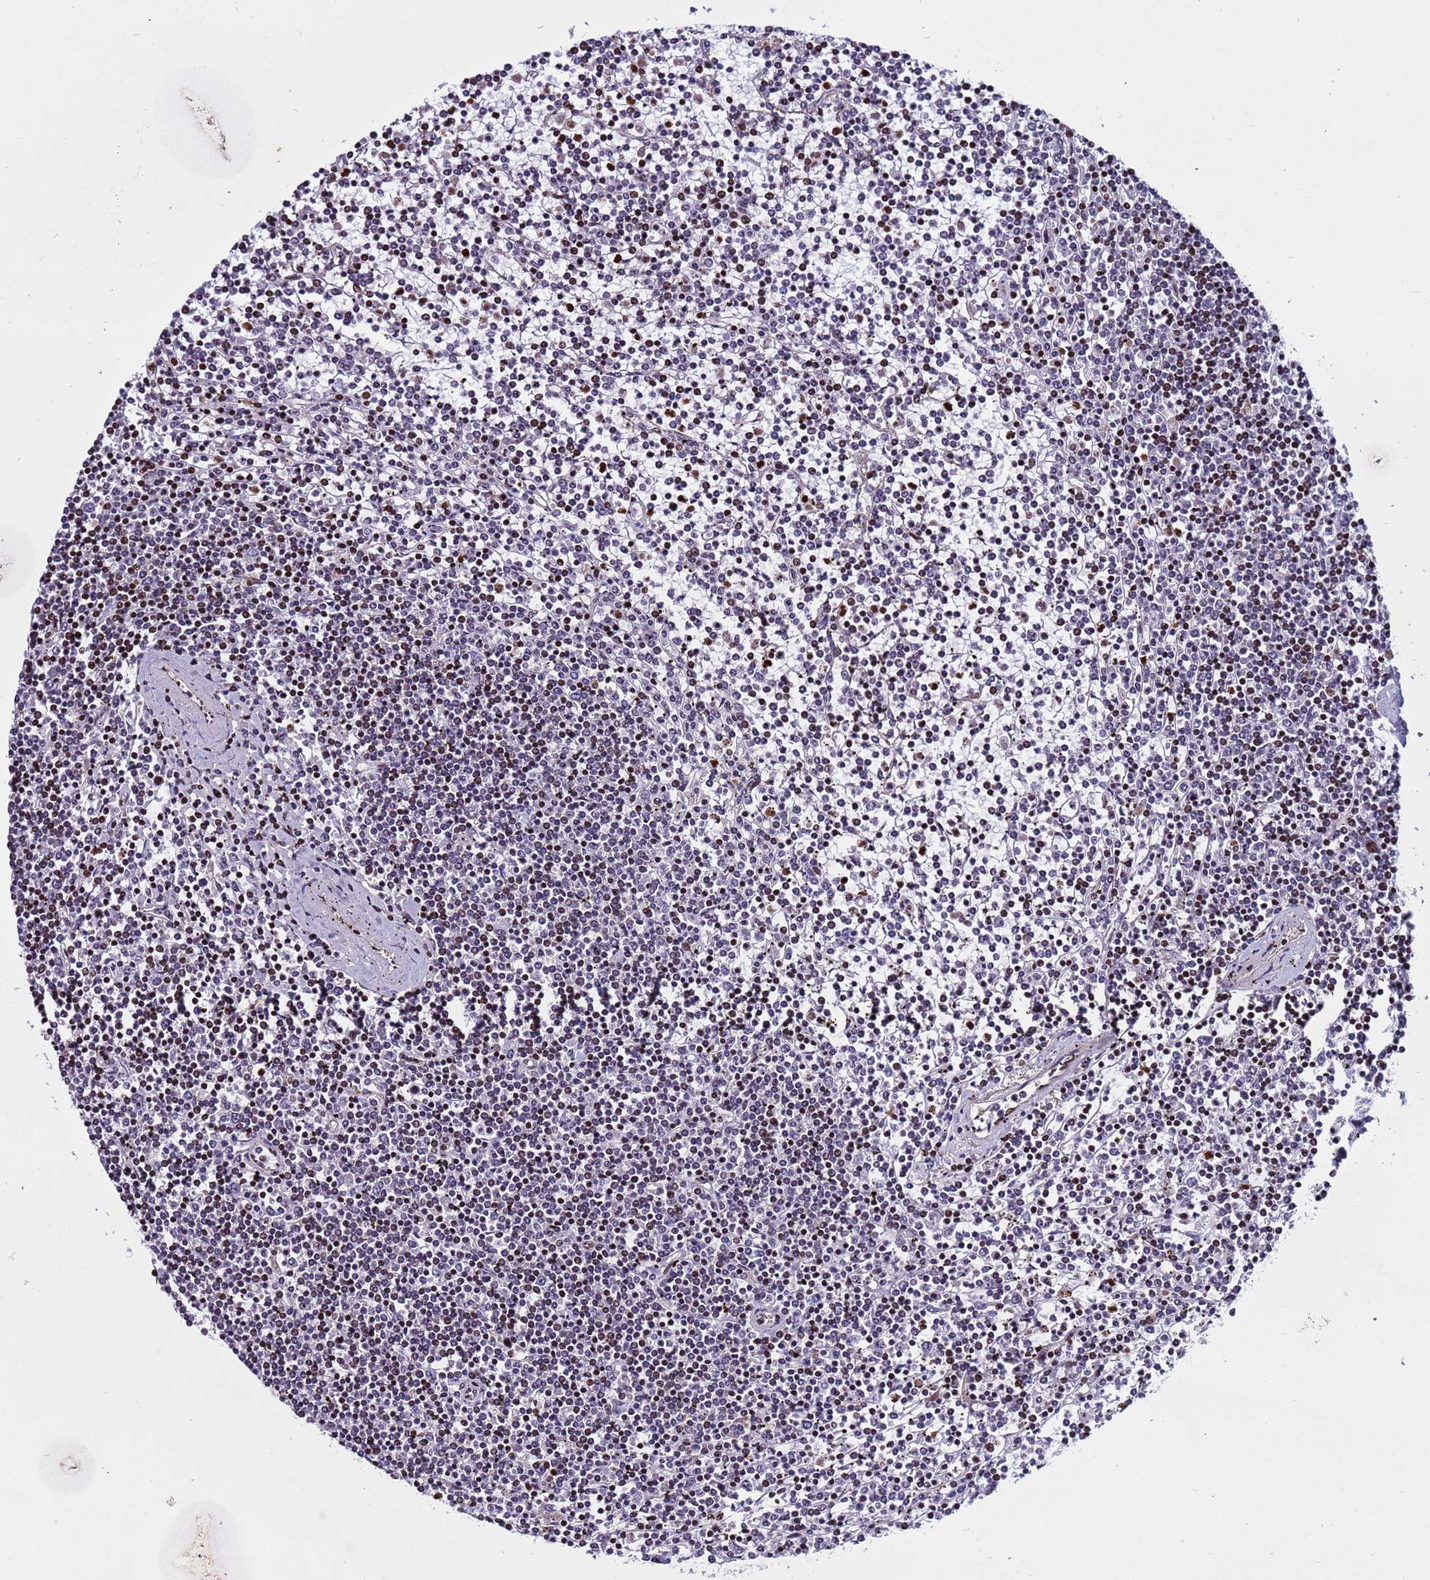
{"staining": {"intensity": "moderate", "quantity": "<25%", "location": "nuclear"}, "tissue": "lymphoma", "cell_type": "Tumor cells", "image_type": "cancer", "snomed": [{"axis": "morphology", "description": "Malignant lymphoma, non-Hodgkin's type, Low grade"}, {"axis": "topography", "description": "Spleen"}], "caption": "Immunohistochemical staining of malignant lymphoma, non-Hodgkin's type (low-grade) reveals low levels of moderate nuclear protein expression in approximately <25% of tumor cells. The staining was performed using DAB to visualize the protein expression in brown, while the nuclei were stained in blue with hematoxylin (Magnification: 20x).", "gene": "WBP11", "patient": {"sex": "female", "age": 19}}